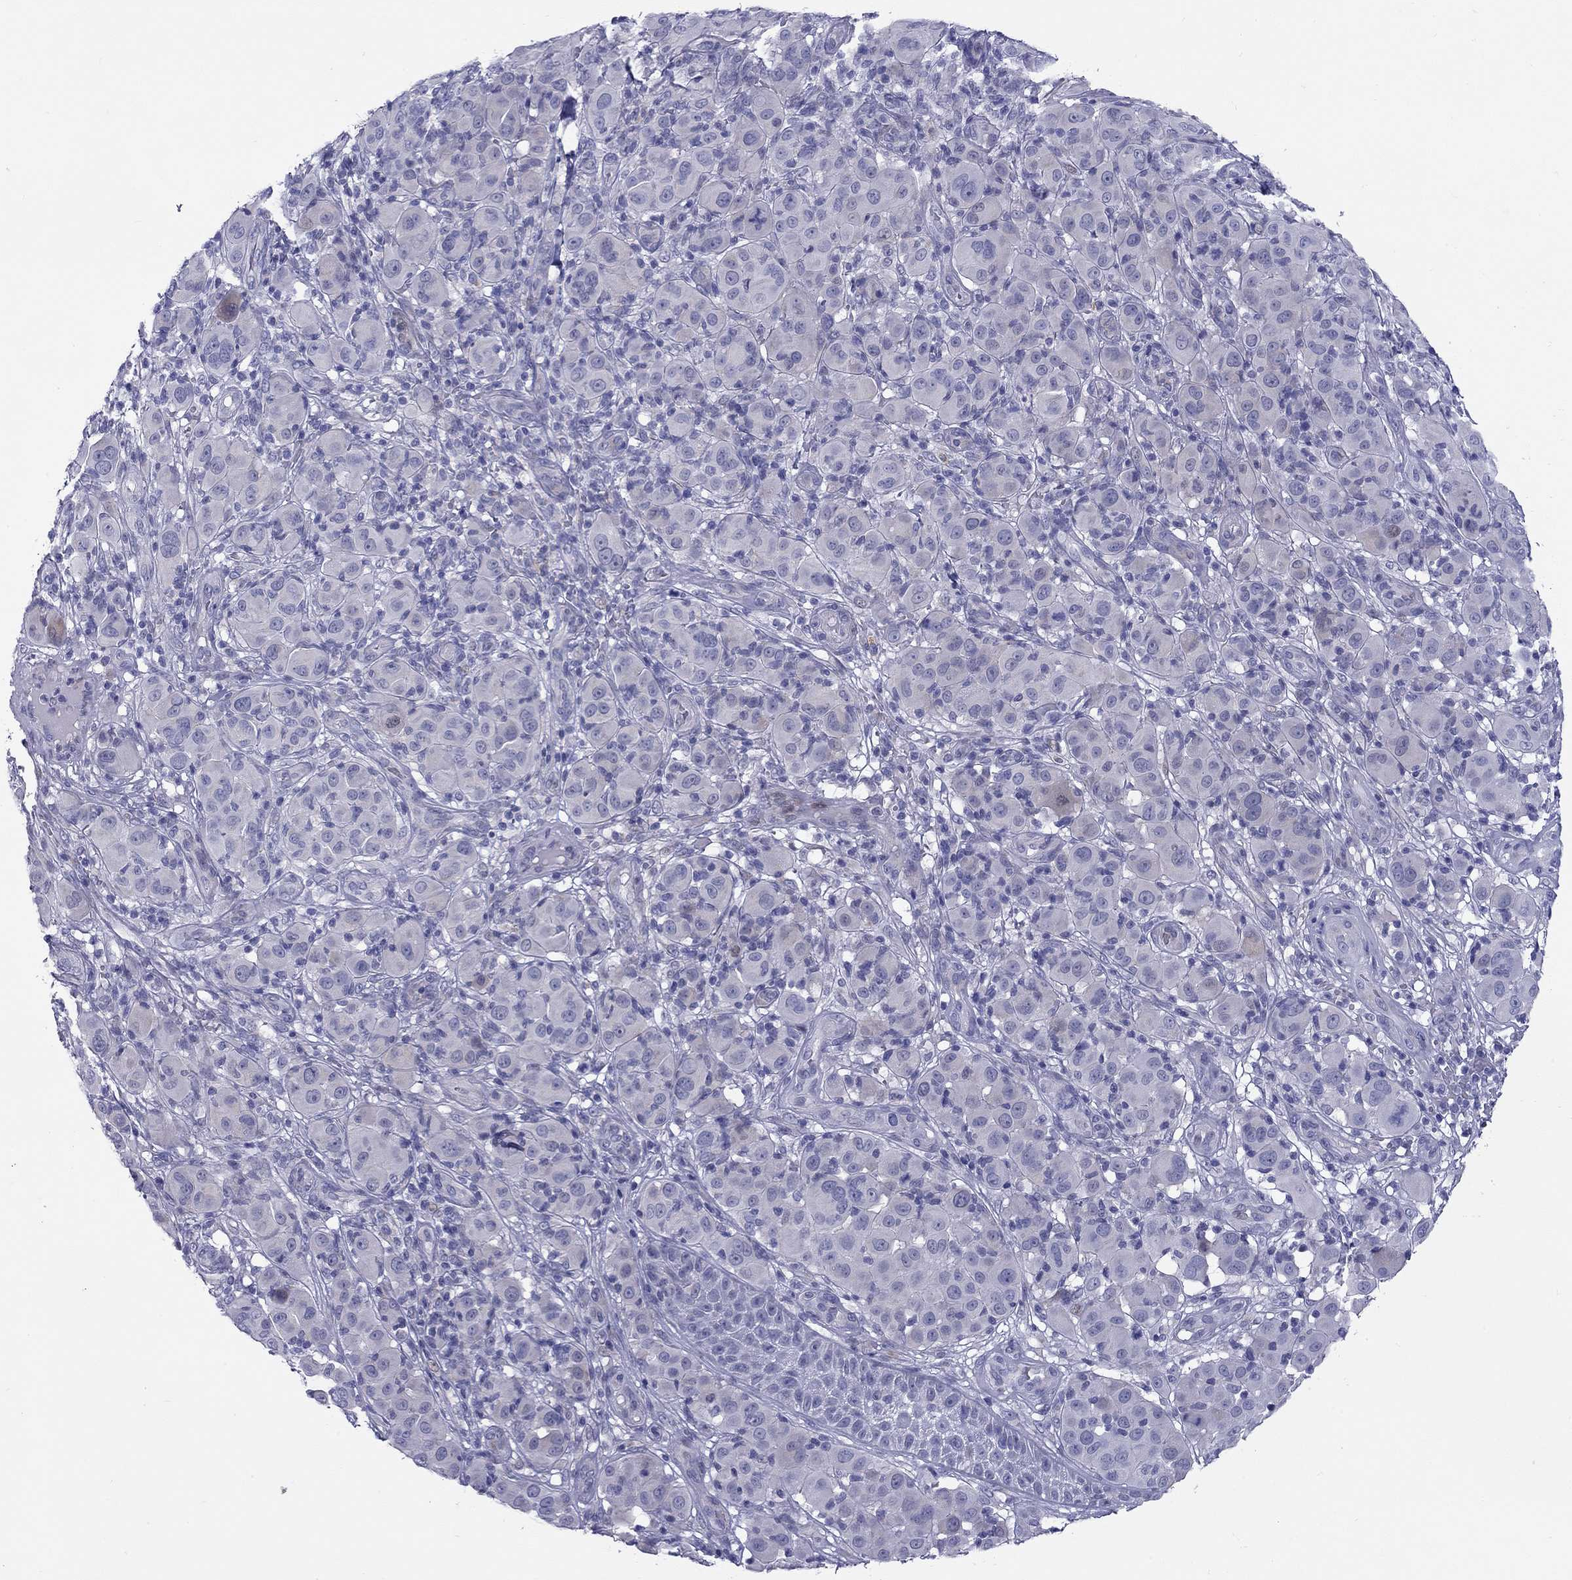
{"staining": {"intensity": "negative", "quantity": "none", "location": "none"}, "tissue": "melanoma", "cell_type": "Tumor cells", "image_type": "cancer", "snomed": [{"axis": "morphology", "description": "Malignant melanoma, NOS"}, {"axis": "topography", "description": "Skin"}], "caption": "Melanoma stained for a protein using IHC demonstrates no expression tumor cells.", "gene": "C8orf88", "patient": {"sex": "female", "age": 87}}